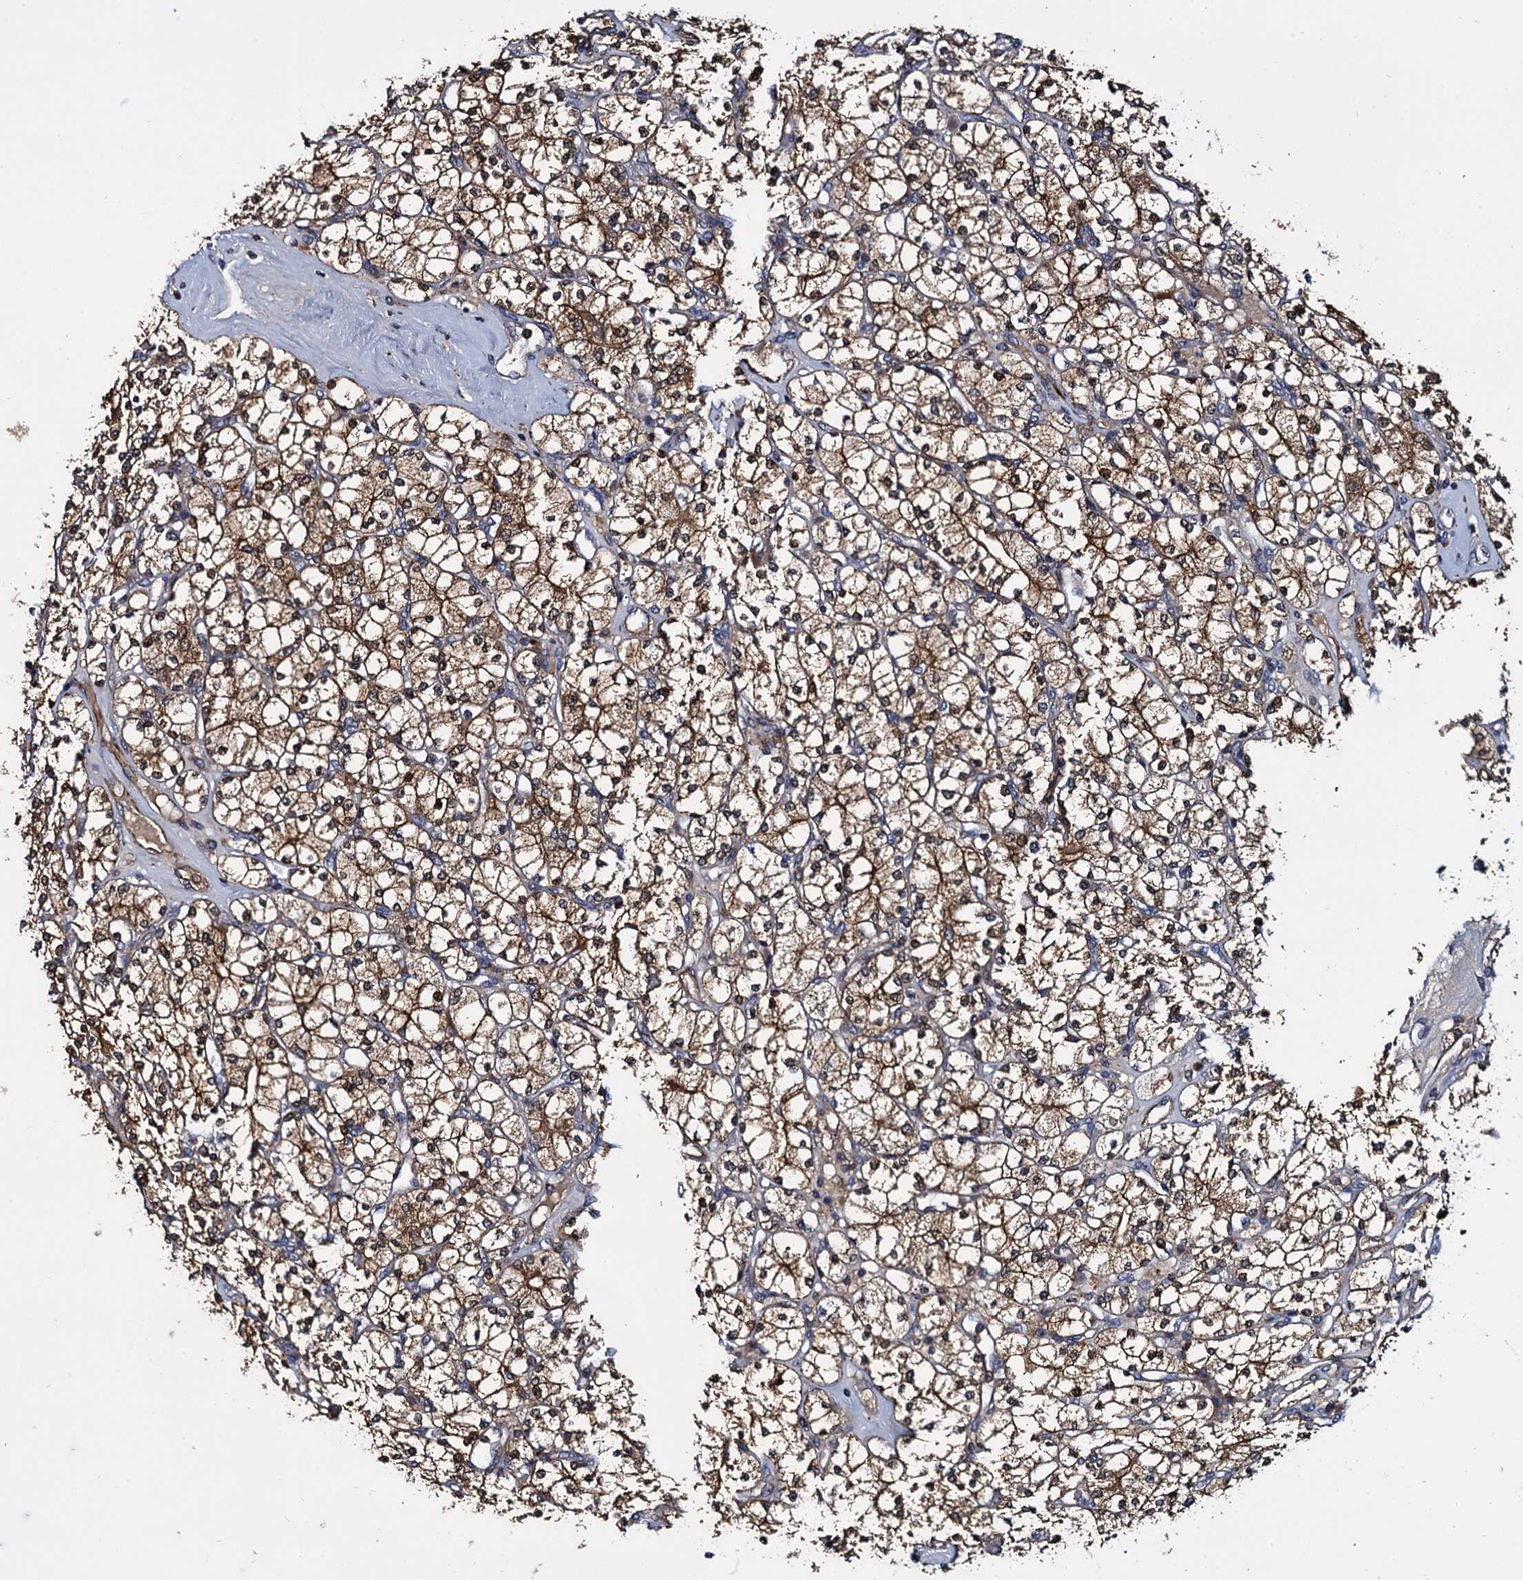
{"staining": {"intensity": "moderate", "quantity": ">75%", "location": "cytoplasmic/membranous"}, "tissue": "renal cancer", "cell_type": "Tumor cells", "image_type": "cancer", "snomed": [{"axis": "morphology", "description": "Adenocarcinoma, NOS"}, {"axis": "topography", "description": "Kidney"}], "caption": "Immunohistochemical staining of human renal cancer demonstrates medium levels of moderate cytoplasmic/membranous expression in approximately >75% of tumor cells.", "gene": "CEP192", "patient": {"sex": "male", "age": 77}}